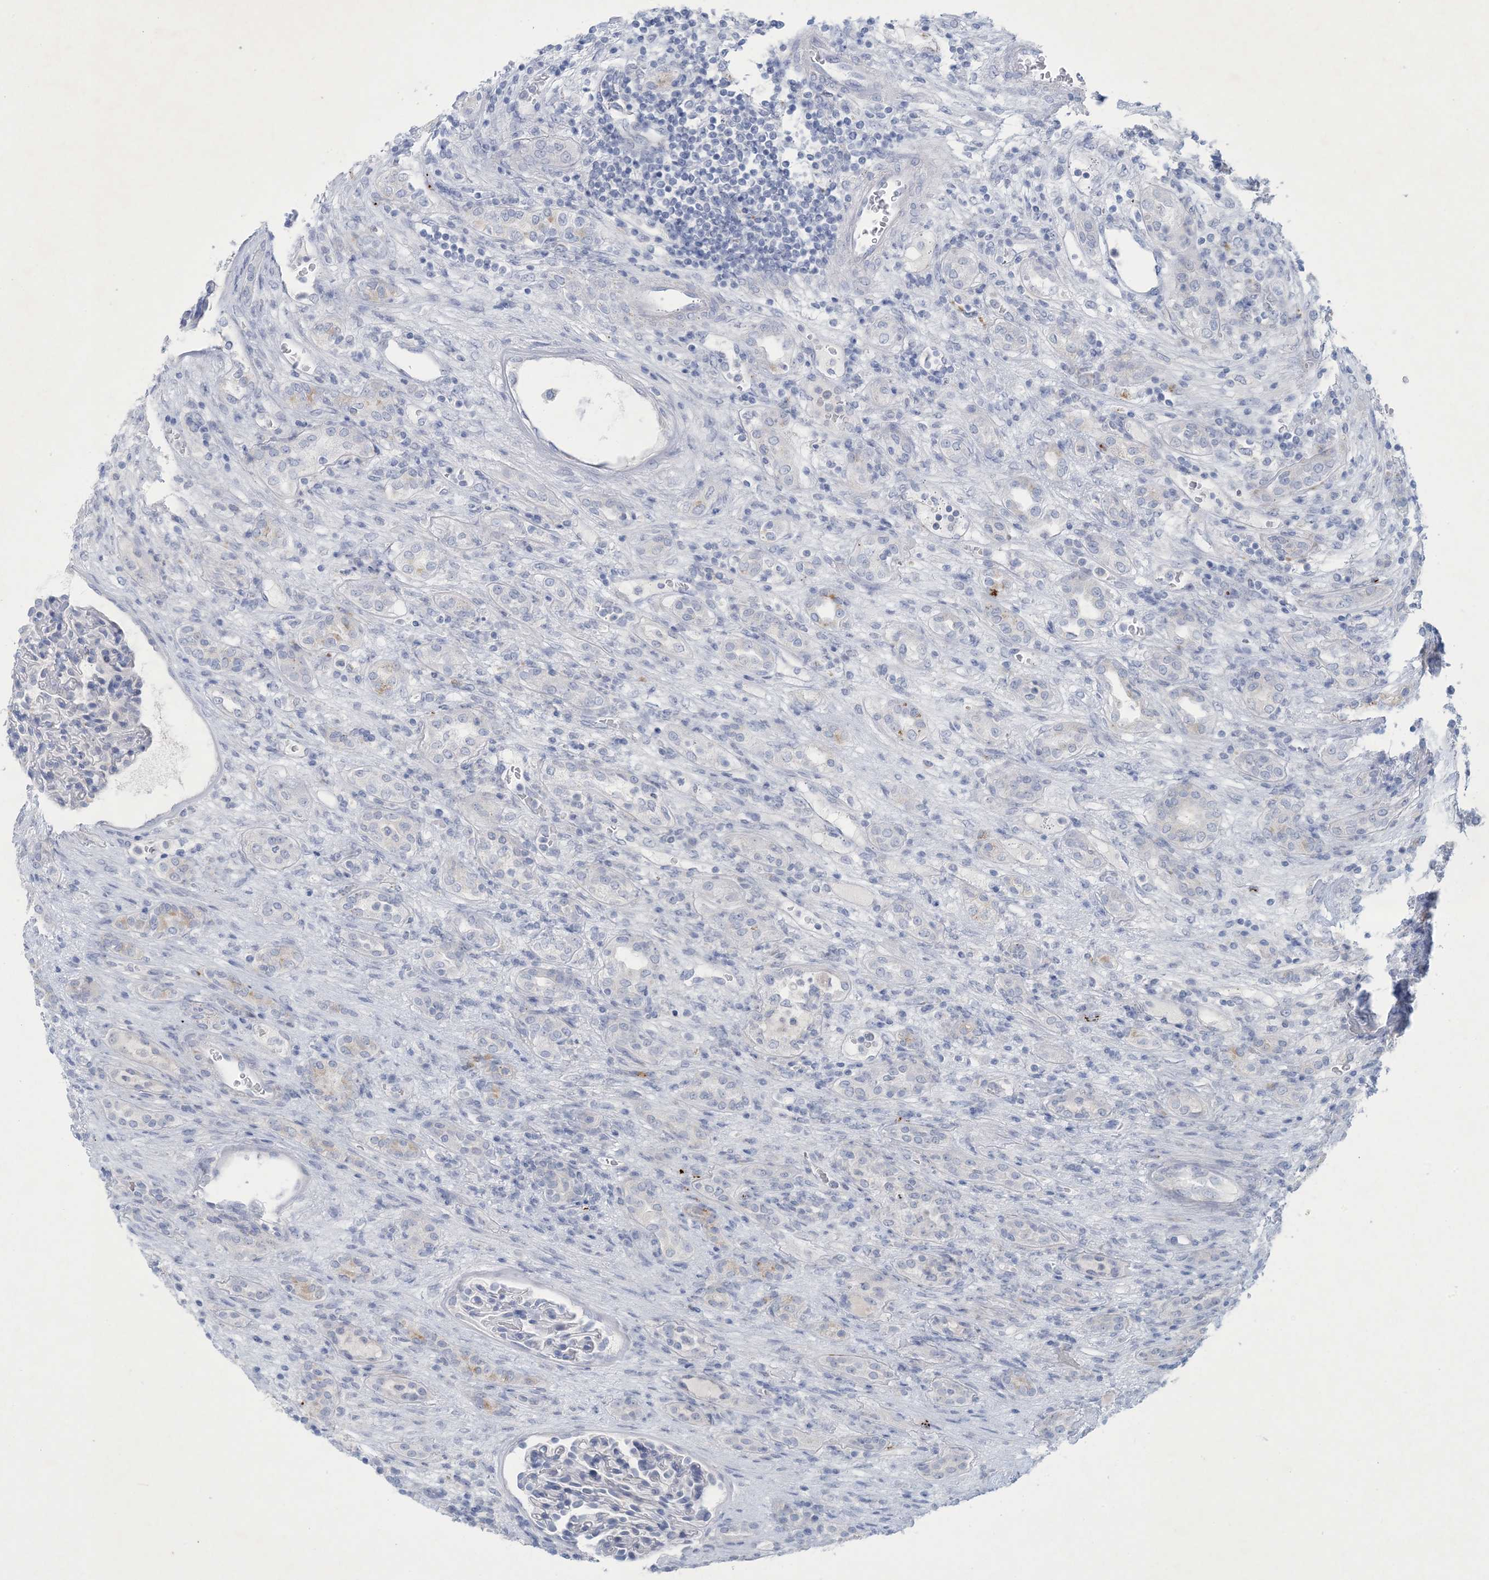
{"staining": {"intensity": "negative", "quantity": "none", "location": "none"}, "tissue": "renal cancer", "cell_type": "Tumor cells", "image_type": "cancer", "snomed": [{"axis": "morphology", "description": "Adenocarcinoma, NOS"}, {"axis": "topography", "description": "Kidney"}], "caption": "High magnification brightfield microscopy of adenocarcinoma (renal) stained with DAB (brown) and counterstained with hematoxylin (blue): tumor cells show no significant positivity.", "gene": "GABRG1", "patient": {"sex": "female", "age": 54}}